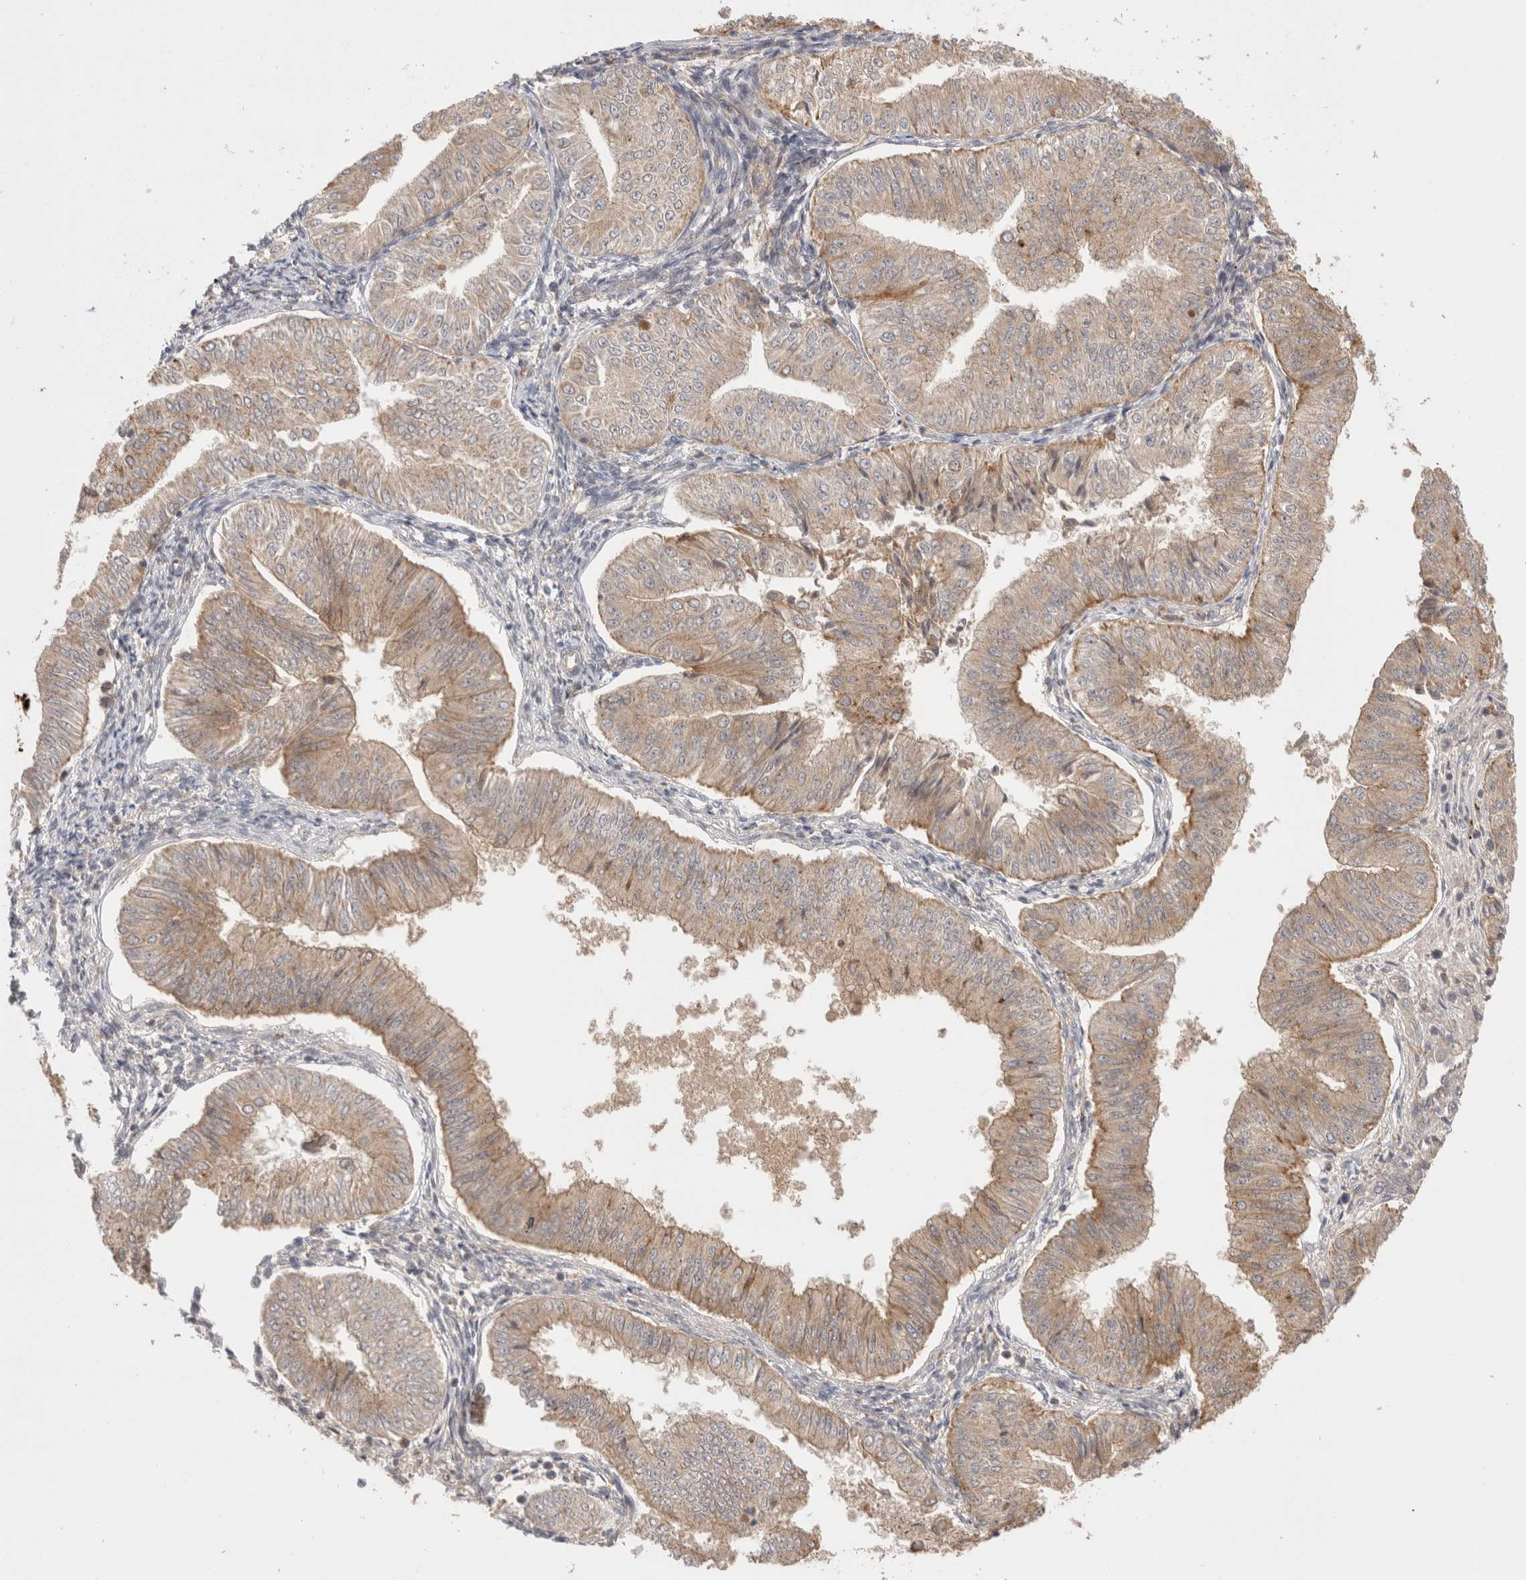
{"staining": {"intensity": "weak", "quantity": ">75%", "location": "cytoplasmic/membranous"}, "tissue": "endometrial cancer", "cell_type": "Tumor cells", "image_type": "cancer", "snomed": [{"axis": "morphology", "description": "Normal tissue, NOS"}, {"axis": "morphology", "description": "Adenocarcinoma, NOS"}, {"axis": "topography", "description": "Endometrium"}], "caption": "Immunohistochemistry photomicrograph of neoplastic tissue: endometrial cancer stained using IHC reveals low levels of weak protein expression localized specifically in the cytoplasmic/membranous of tumor cells, appearing as a cytoplasmic/membranous brown color.", "gene": "VPS28", "patient": {"sex": "female", "age": 53}}